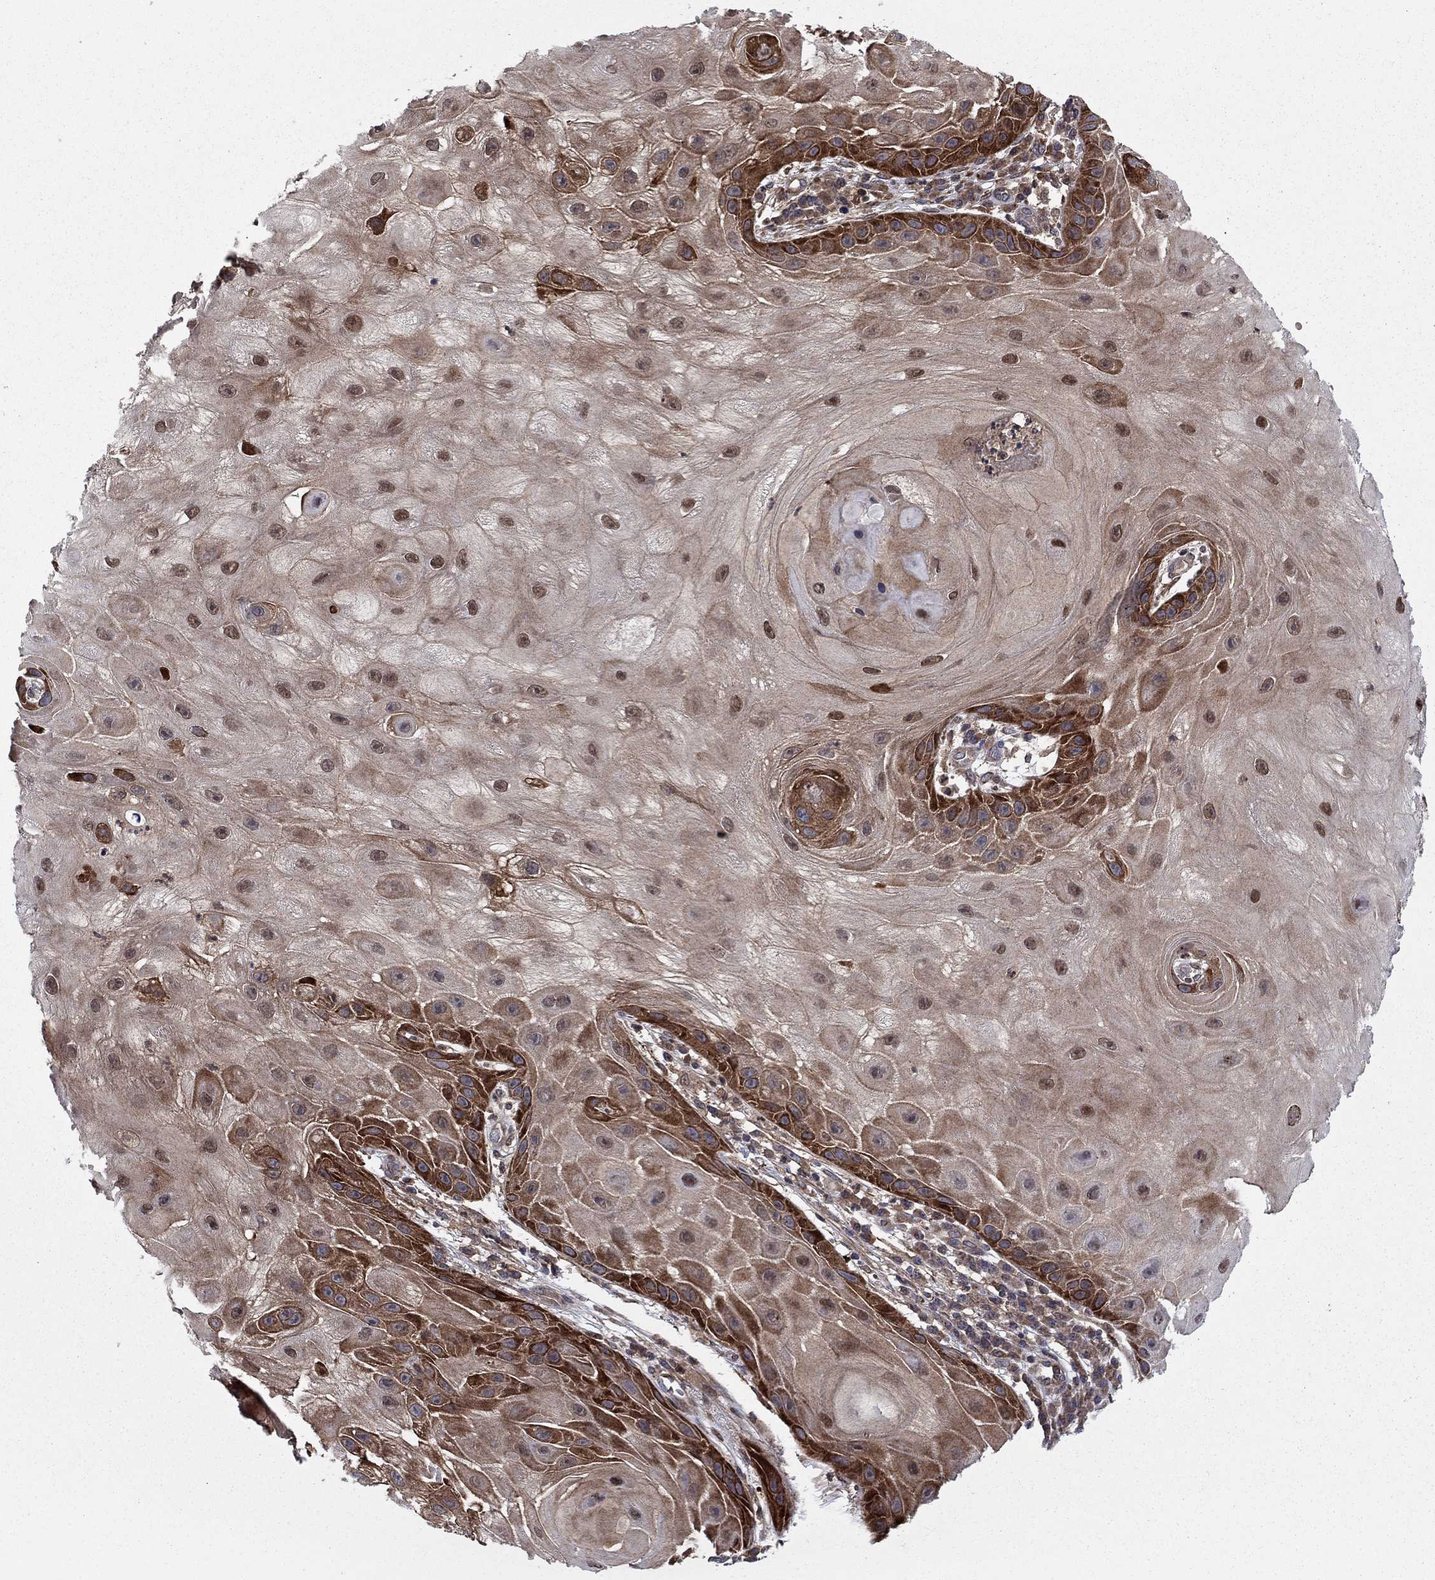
{"staining": {"intensity": "strong", "quantity": "25%-75%", "location": "cytoplasmic/membranous"}, "tissue": "skin cancer", "cell_type": "Tumor cells", "image_type": "cancer", "snomed": [{"axis": "morphology", "description": "Normal tissue, NOS"}, {"axis": "morphology", "description": "Squamous cell carcinoma, NOS"}, {"axis": "topography", "description": "Skin"}], "caption": "Immunohistochemical staining of squamous cell carcinoma (skin) displays high levels of strong cytoplasmic/membranous protein positivity in about 25%-75% of tumor cells.", "gene": "HDAC4", "patient": {"sex": "male", "age": 79}}